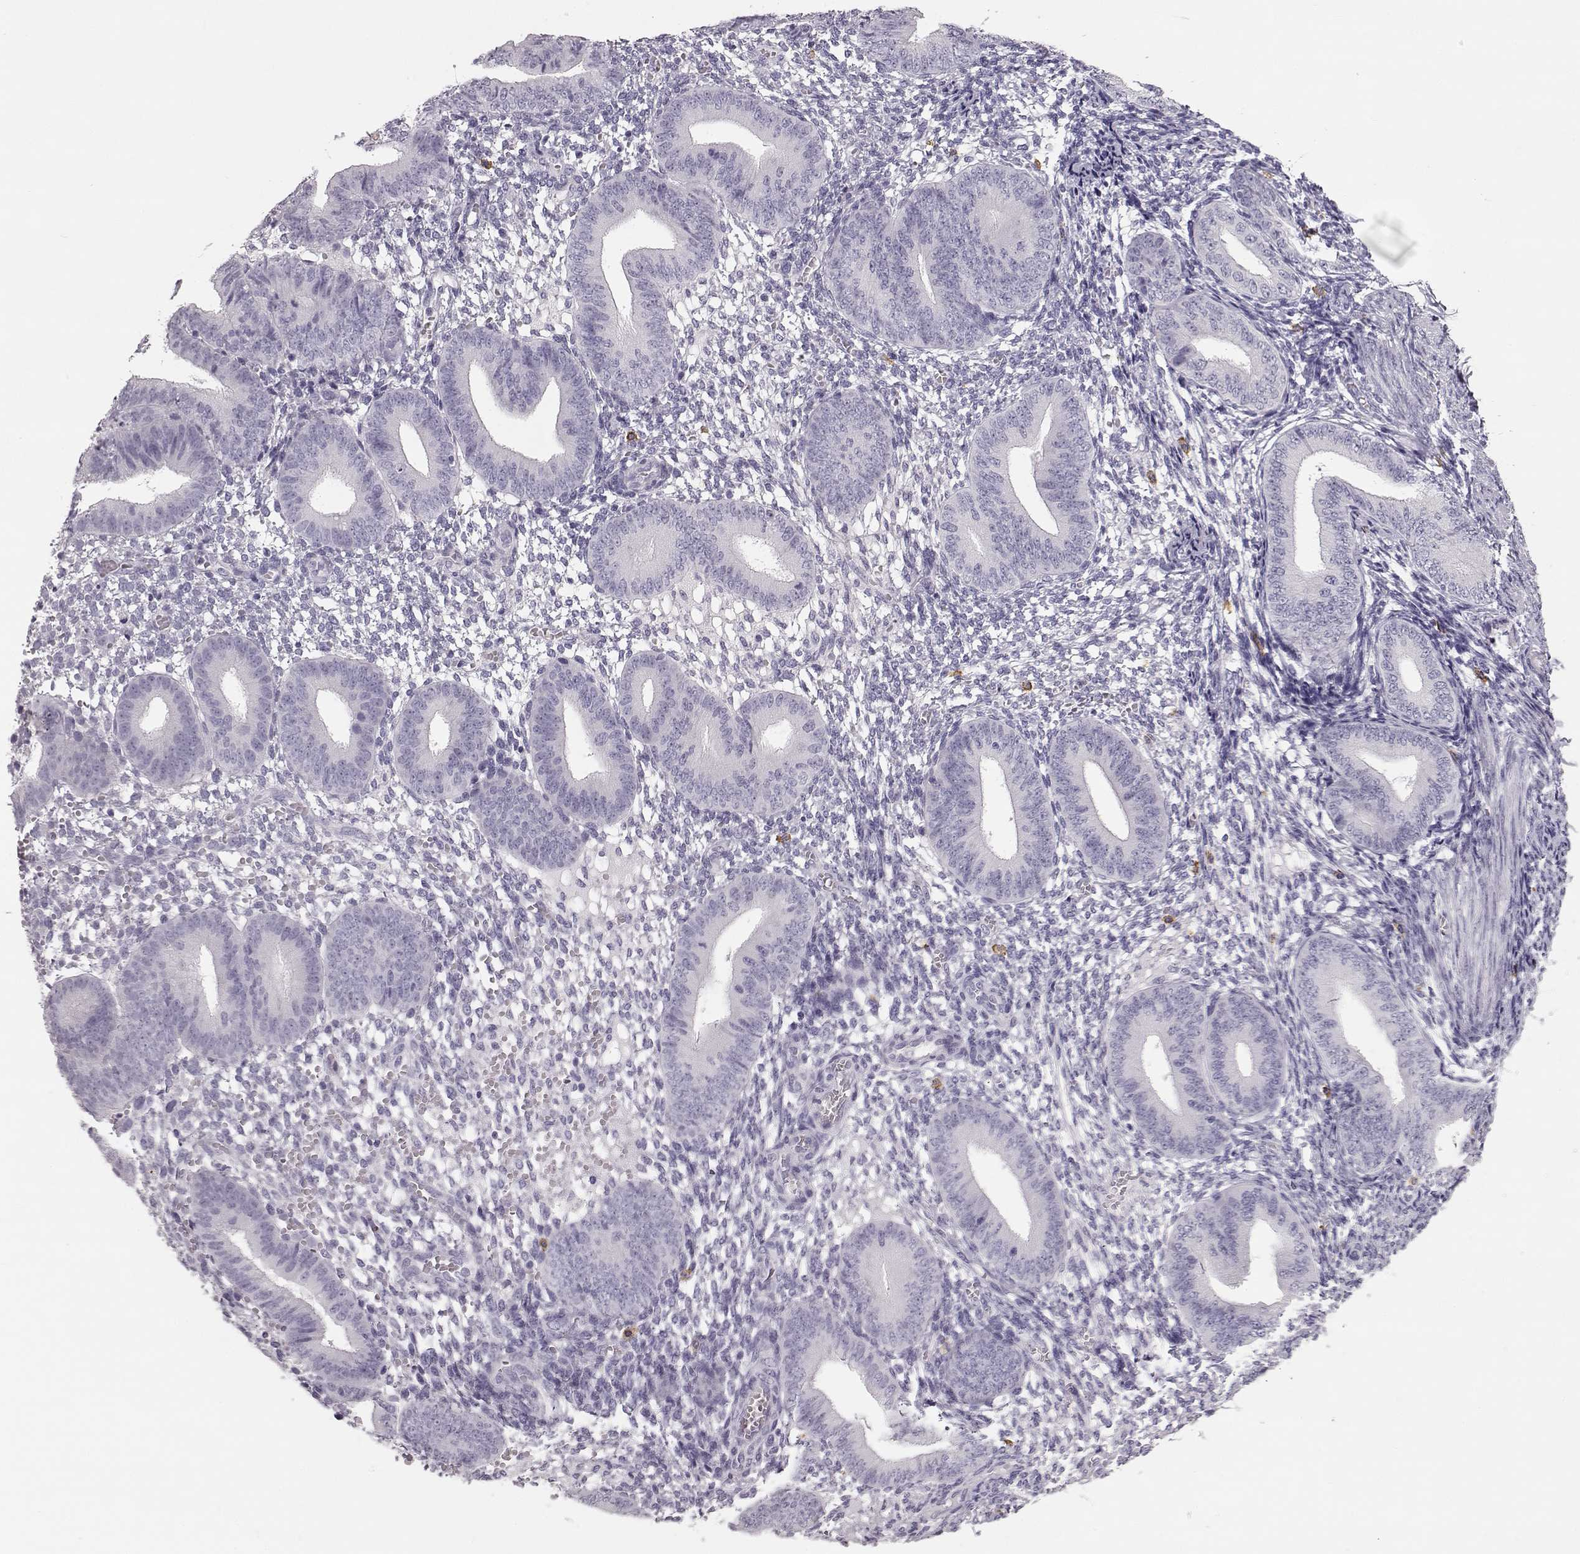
{"staining": {"intensity": "negative", "quantity": "none", "location": "none"}, "tissue": "endometrium", "cell_type": "Cells in endometrial stroma", "image_type": "normal", "snomed": [{"axis": "morphology", "description": "Normal tissue, NOS"}, {"axis": "topography", "description": "Endometrium"}], "caption": "DAB (3,3'-diaminobenzidine) immunohistochemical staining of benign human endometrium demonstrates no significant staining in cells in endometrial stroma. Brightfield microscopy of immunohistochemistry (IHC) stained with DAB (brown) and hematoxylin (blue), captured at high magnification.", "gene": "NPTXR", "patient": {"sex": "female", "age": 39}}